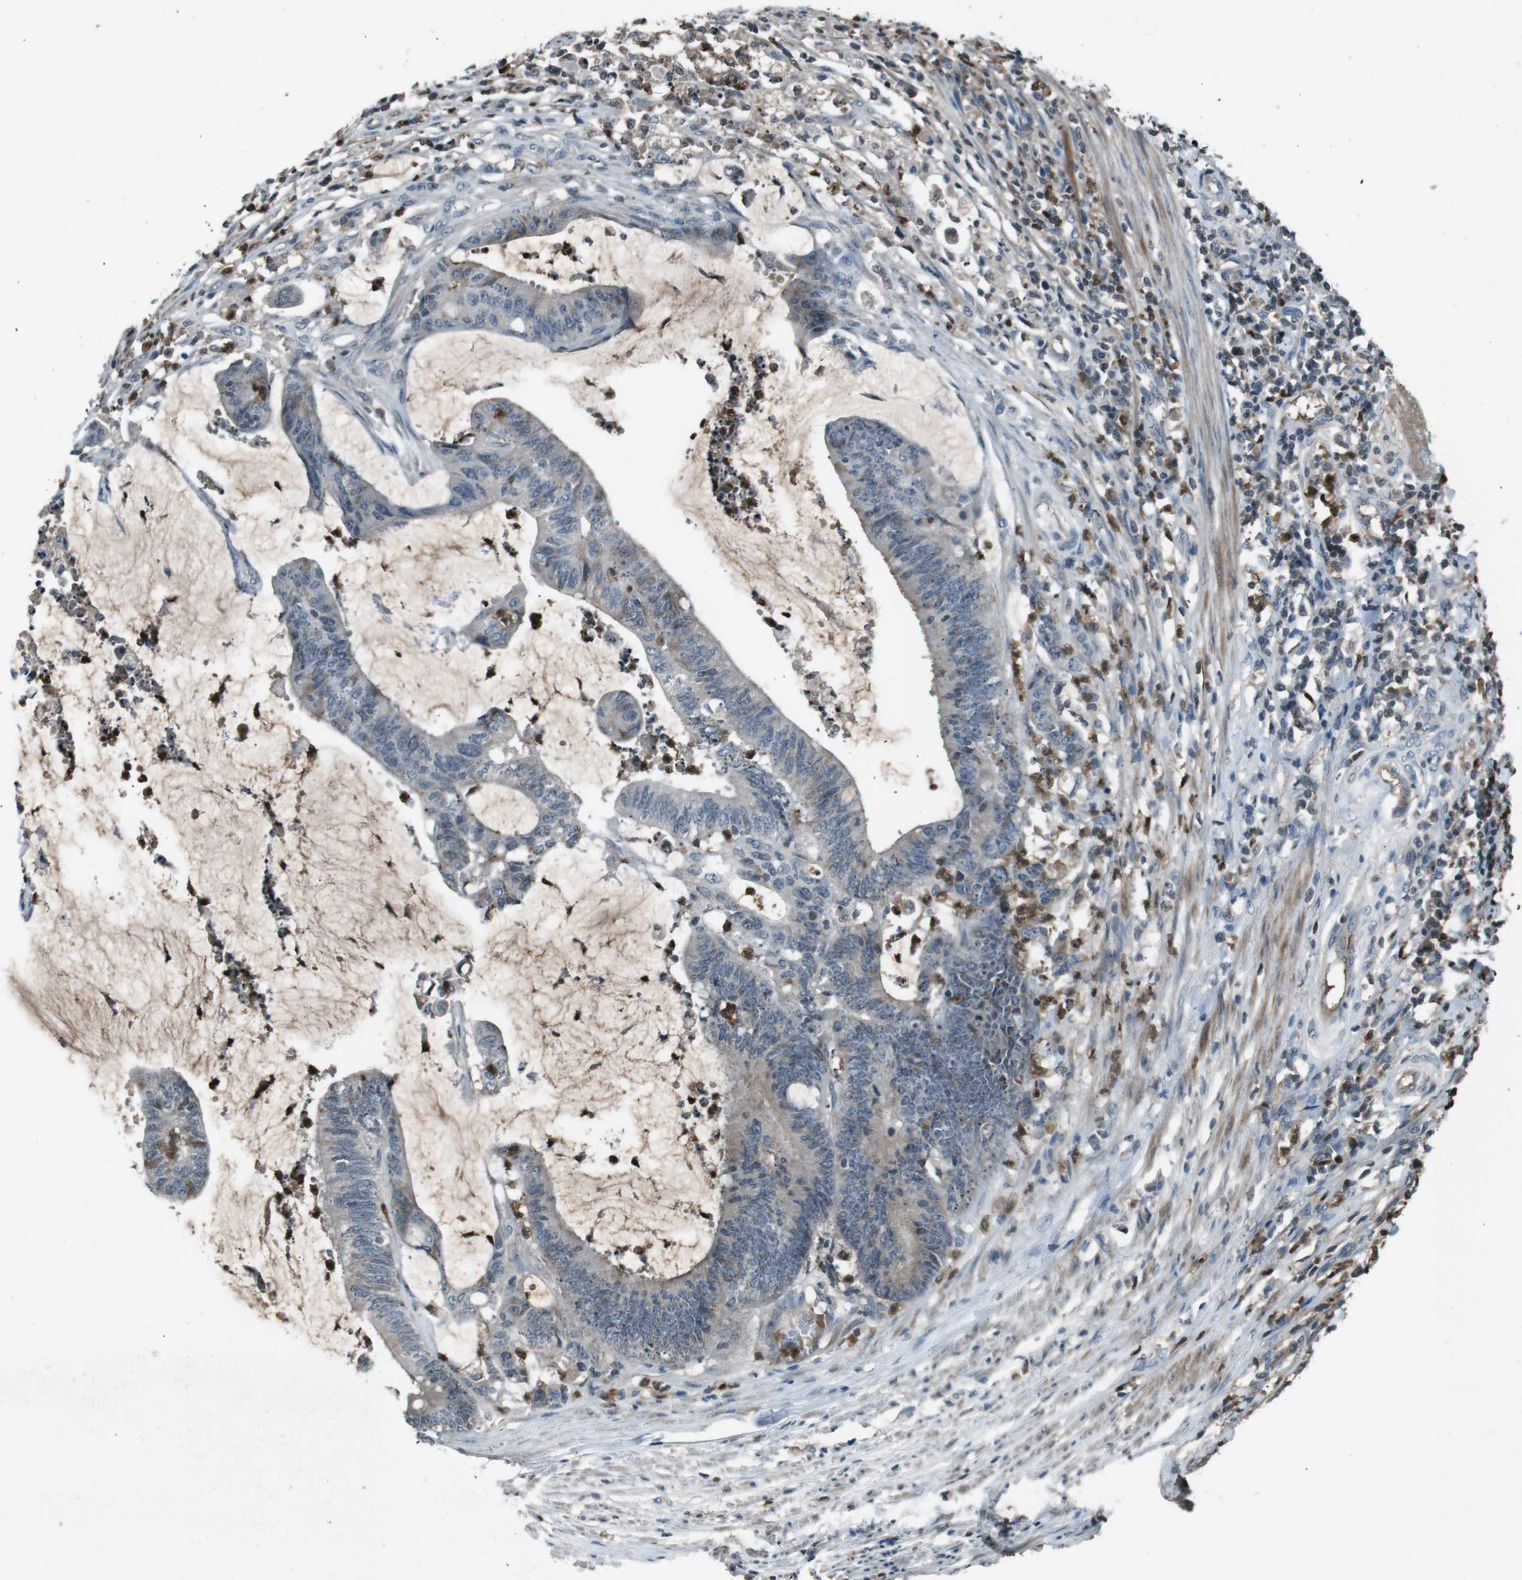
{"staining": {"intensity": "weak", "quantity": "25%-75%", "location": "cytoplasmic/membranous"}, "tissue": "colorectal cancer", "cell_type": "Tumor cells", "image_type": "cancer", "snomed": [{"axis": "morphology", "description": "Adenocarcinoma, NOS"}, {"axis": "topography", "description": "Rectum"}], "caption": "Adenocarcinoma (colorectal) was stained to show a protein in brown. There is low levels of weak cytoplasmic/membranous staining in about 25%-75% of tumor cells.", "gene": "UGT1A6", "patient": {"sex": "female", "age": 66}}